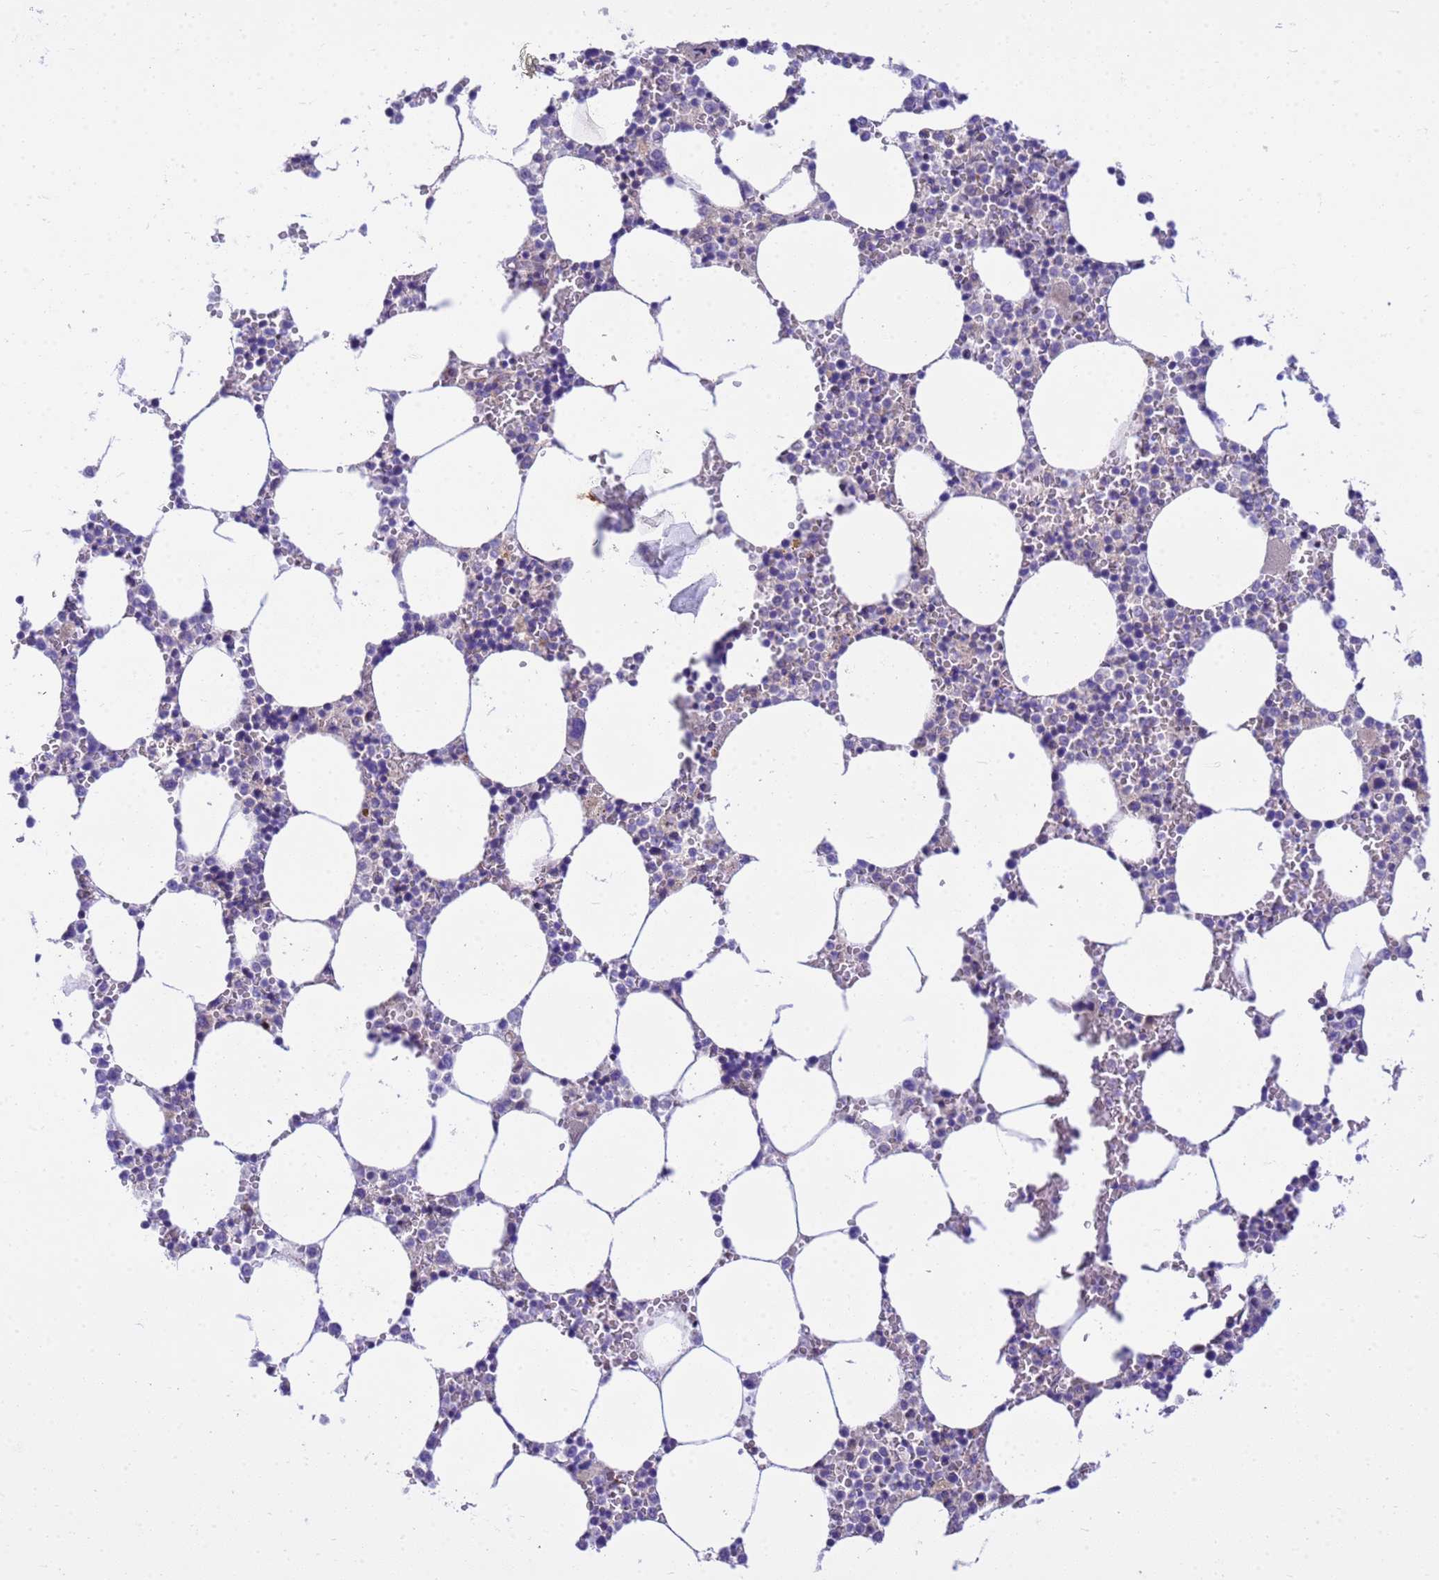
{"staining": {"intensity": "weak", "quantity": "<25%", "location": "cytoplasmic/membranous"}, "tissue": "bone marrow", "cell_type": "Hematopoietic cells", "image_type": "normal", "snomed": [{"axis": "morphology", "description": "Normal tissue, NOS"}, {"axis": "topography", "description": "Bone marrow"}], "caption": "Immunohistochemical staining of normal bone marrow displays no significant expression in hematopoietic cells.", "gene": "P2RX7", "patient": {"sex": "female", "age": 64}}